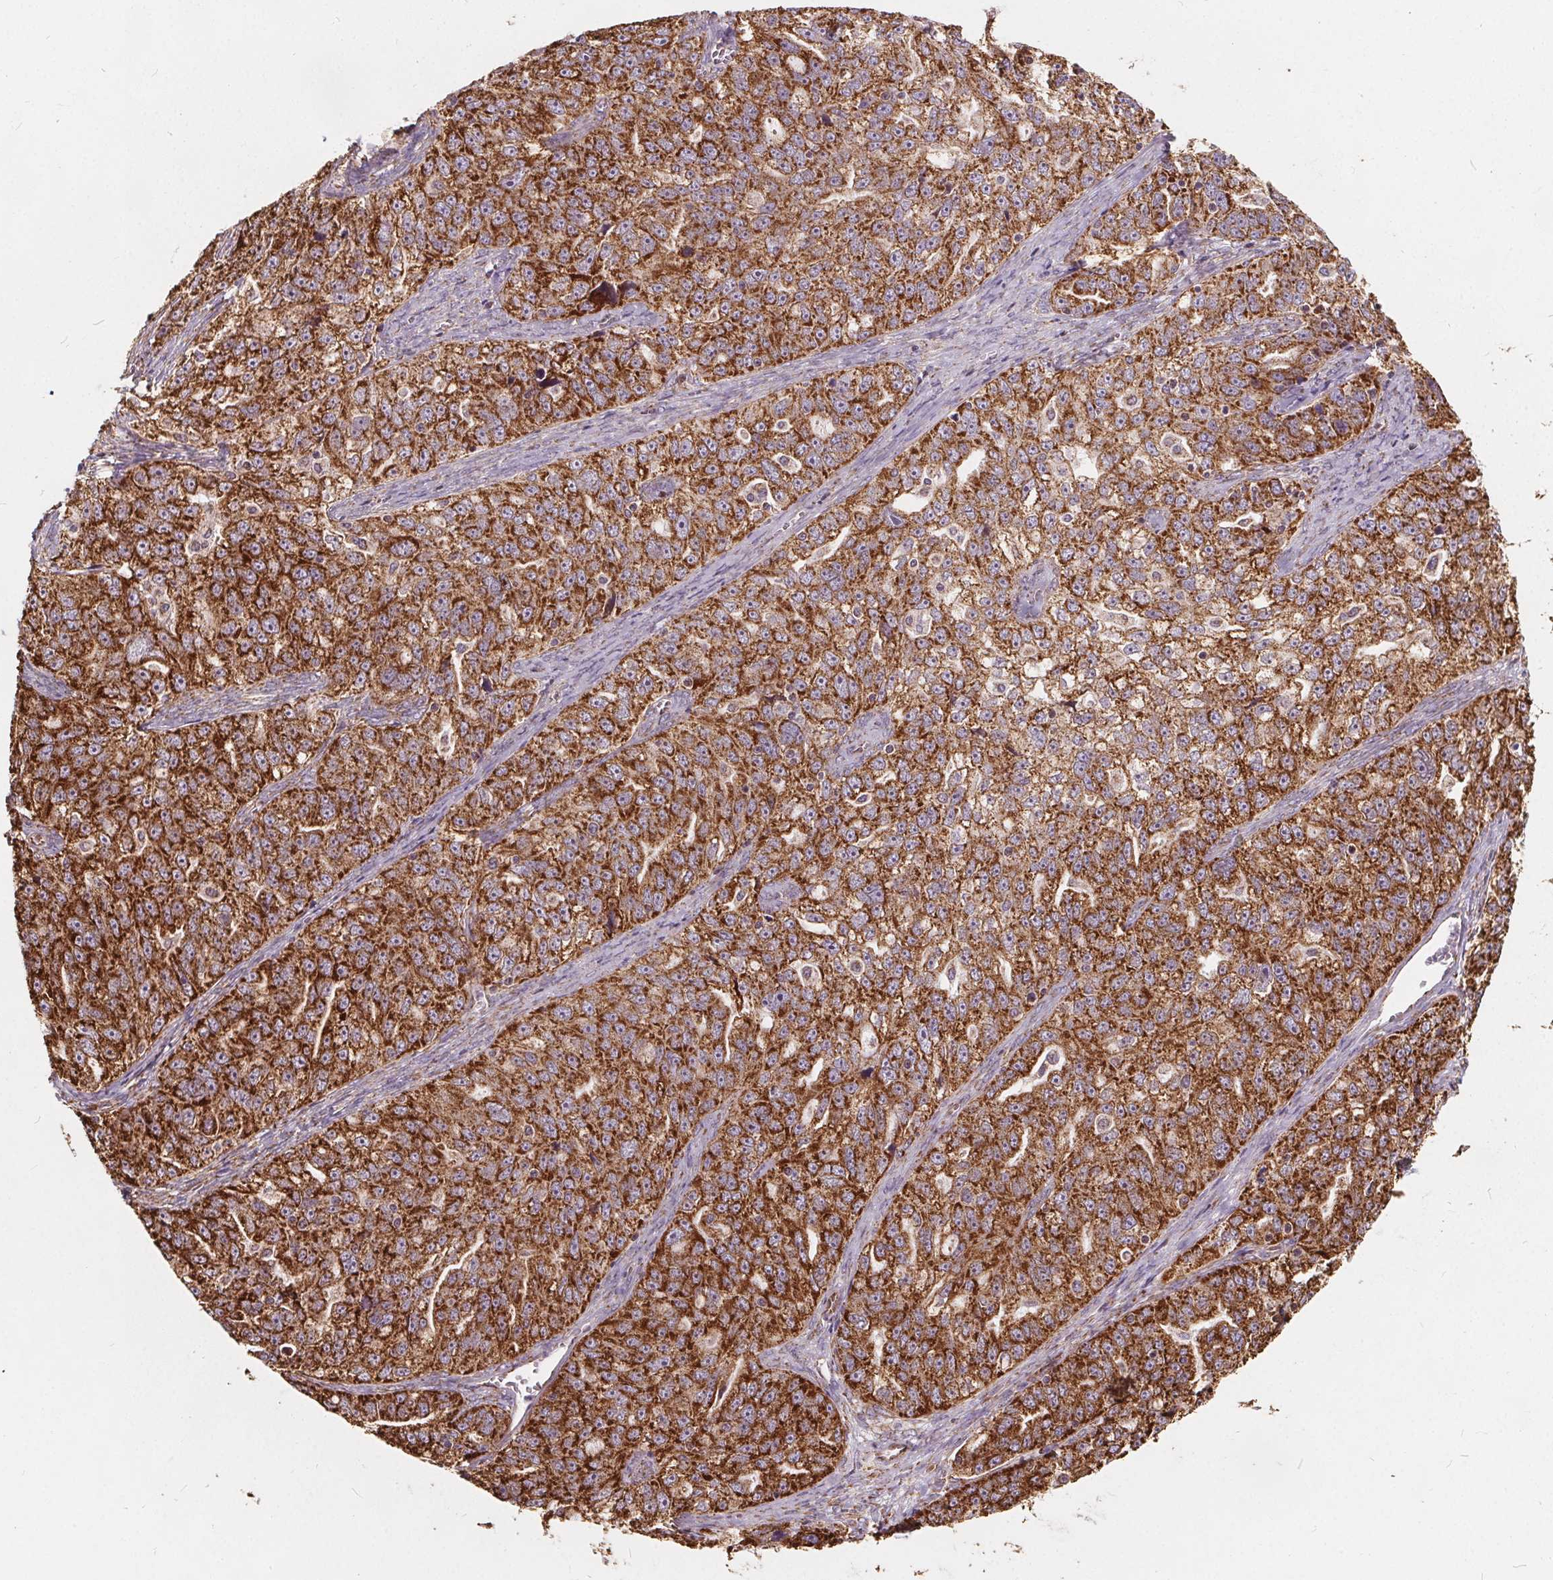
{"staining": {"intensity": "strong", "quantity": ">75%", "location": "cytoplasmic/membranous"}, "tissue": "ovarian cancer", "cell_type": "Tumor cells", "image_type": "cancer", "snomed": [{"axis": "morphology", "description": "Cystadenocarcinoma, serous, NOS"}, {"axis": "topography", "description": "Ovary"}], "caption": "IHC histopathology image of neoplastic tissue: ovarian cancer stained using immunohistochemistry displays high levels of strong protein expression localized specifically in the cytoplasmic/membranous of tumor cells, appearing as a cytoplasmic/membranous brown color.", "gene": "PLSCR3", "patient": {"sex": "female", "age": 51}}